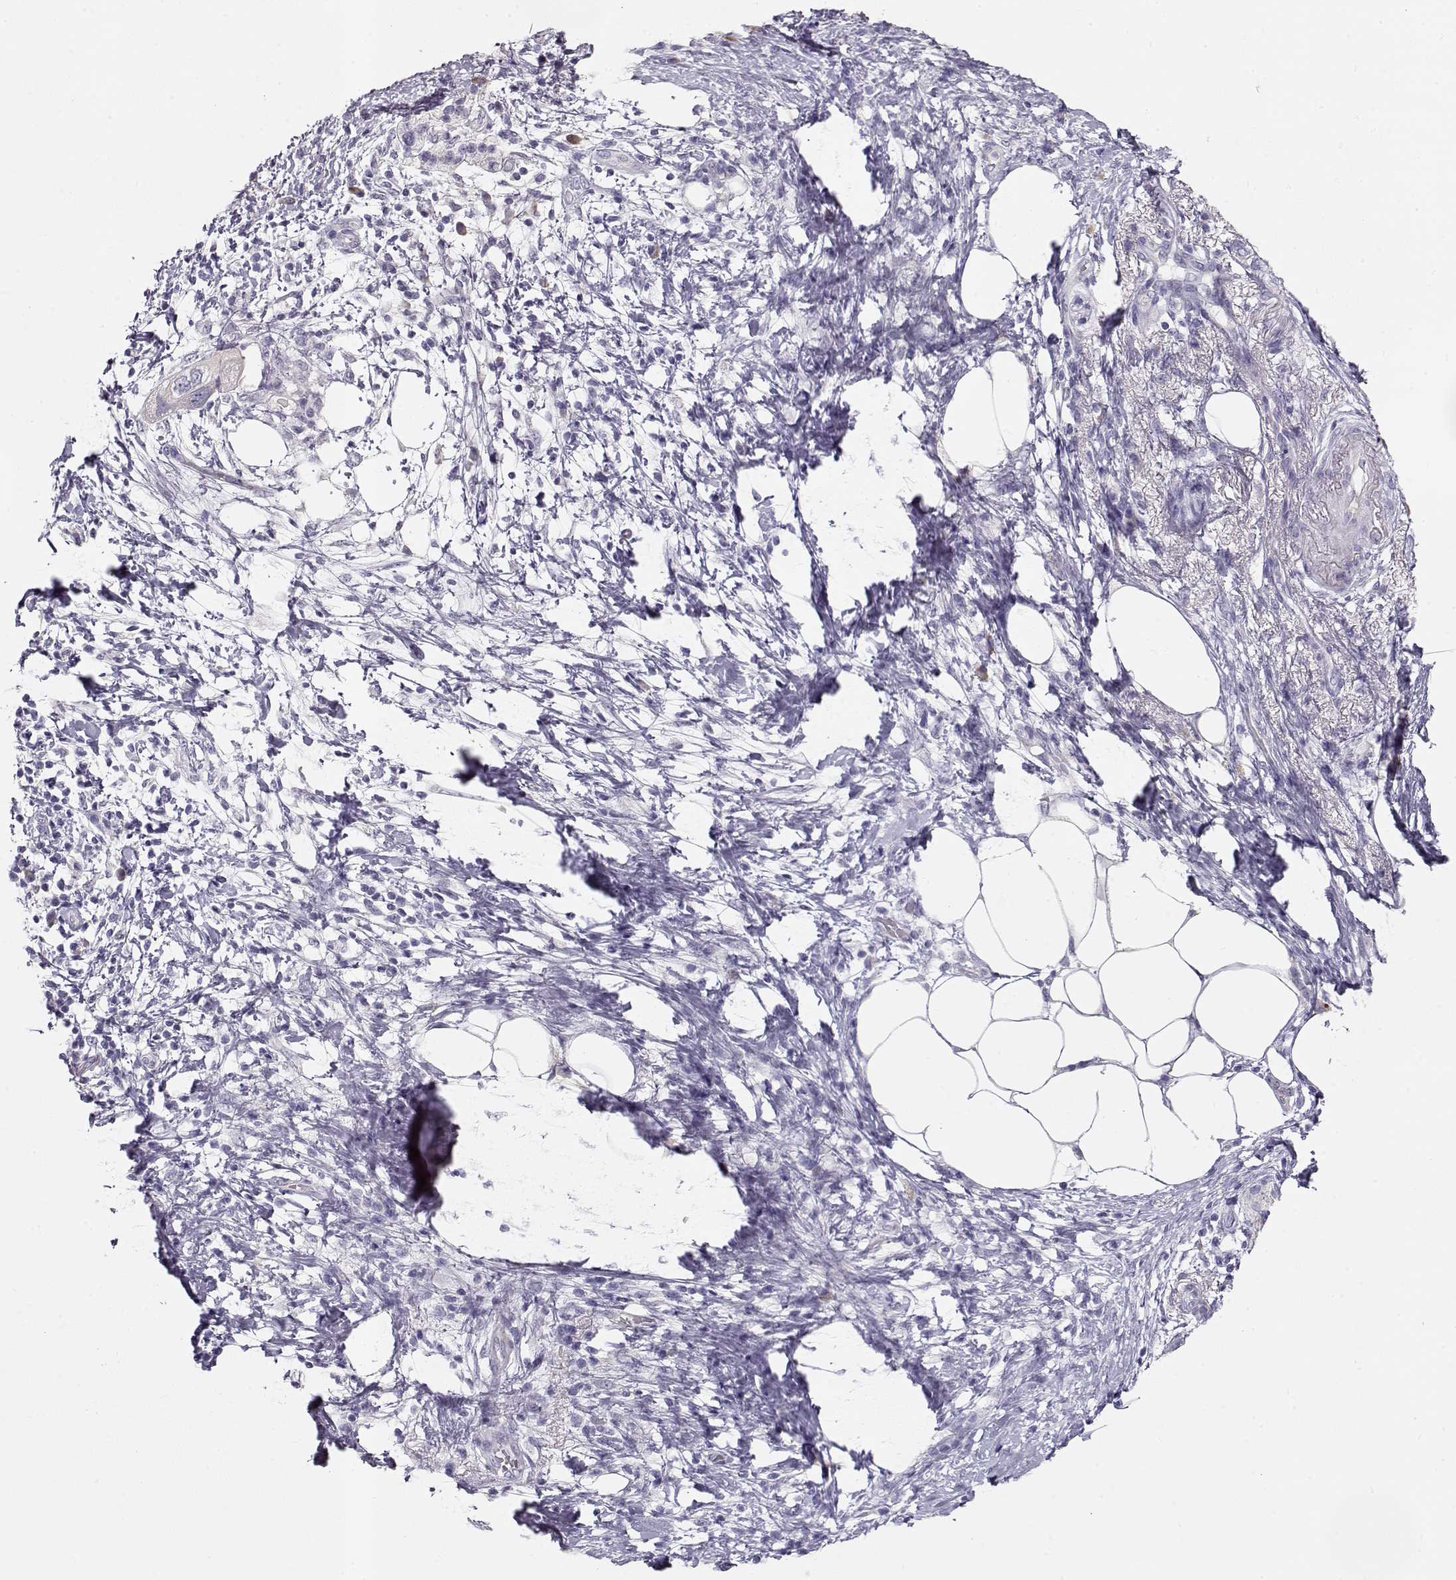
{"staining": {"intensity": "negative", "quantity": "none", "location": "none"}, "tissue": "pancreatic cancer", "cell_type": "Tumor cells", "image_type": "cancer", "snomed": [{"axis": "morphology", "description": "Adenocarcinoma, NOS"}, {"axis": "topography", "description": "Pancreas"}], "caption": "The photomicrograph shows no significant staining in tumor cells of adenocarcinoma (pancreatic).", "gene": "GLIPR1L2", "patient": {"sex": "female", "age": 72}}